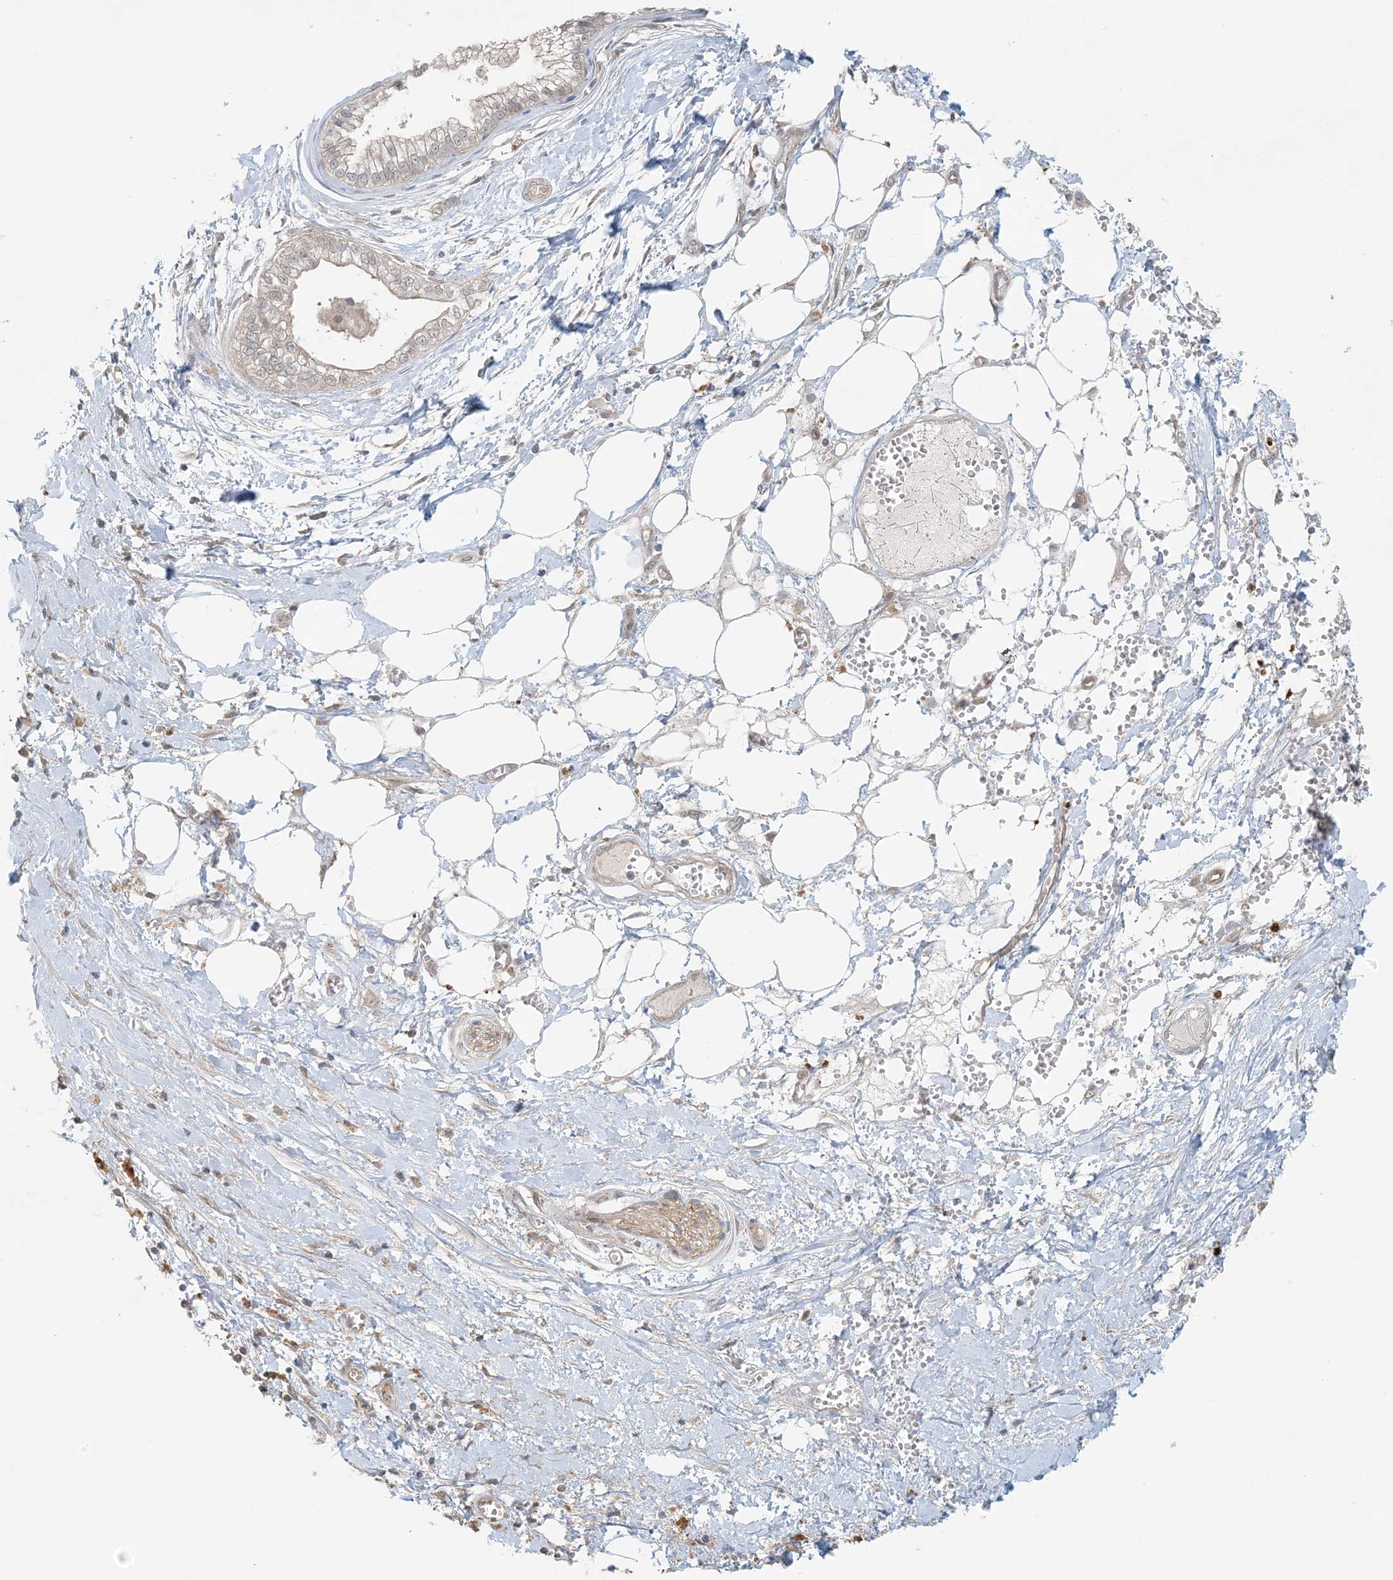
{"staining": {"intensity": "negative", "quantity": "none", "location": "none"}, "tissue": "pancreatic cancer", "cell_type": "Tumor cells", "image_type": "cancer", "snomed": [{"axis": "morphology", "description": "Adenocarcinoma, NOS"}, {"axis": "topography", "description": "Pancreas"}], "caption": "Adenocarcinoma (pancreatic) was stained to show a protein in brown. There is no significant expression in tumor cells. The staining was performed using DAB to visualize the protein expression in brown, while the nuclei were stained in blue with hematoxylin (Magnification: 20x).", "gene": "OBI1", "patient": {"sex": "male", "age": 68}}